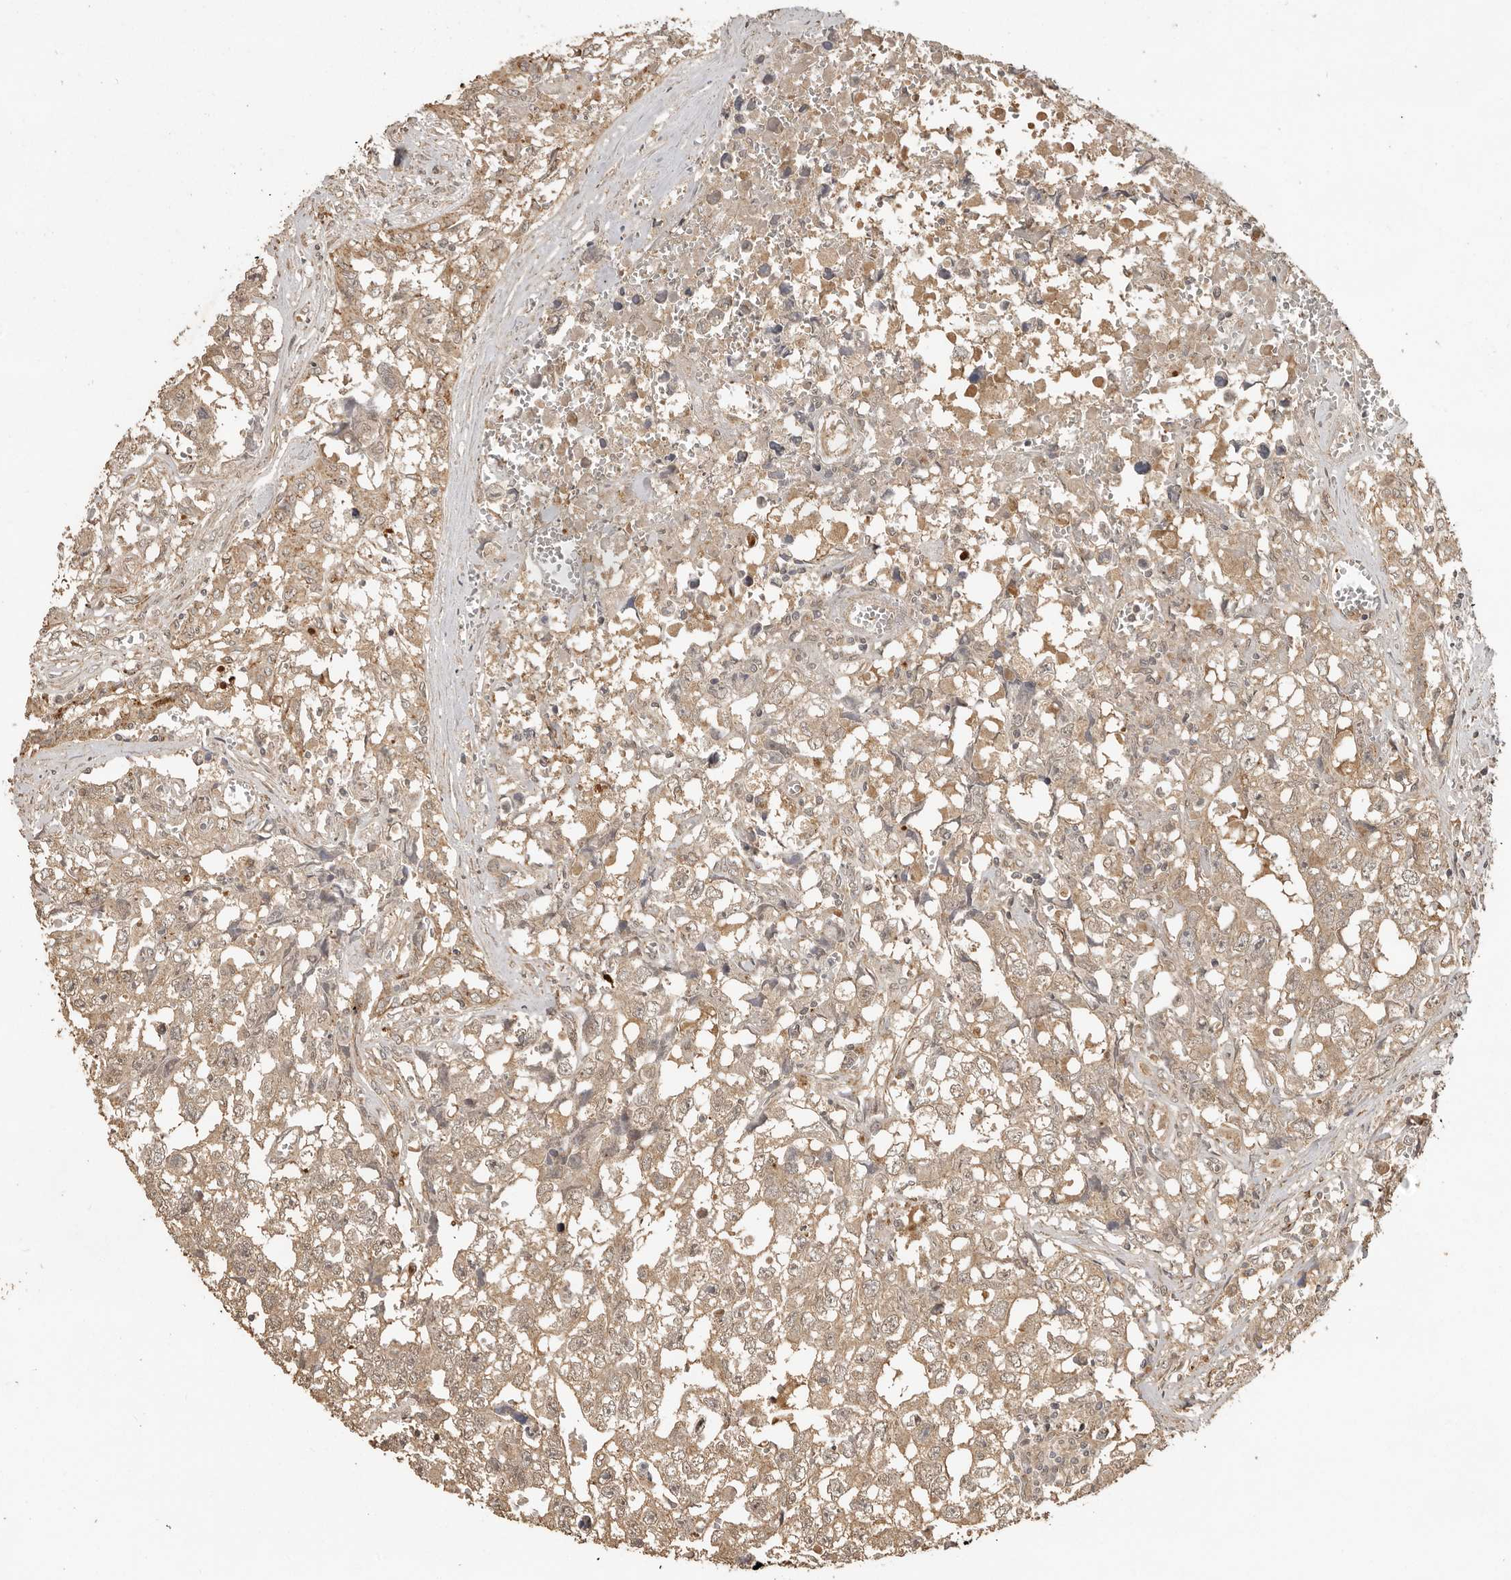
{"staining": {"intensity": "moderate", "quantity": ">75%", "location": "cytoplasmic/membranous"}, "tissue": "testis cancer", "cell_type": "Tumor cells", "image_type": "cancer", "snomed": [{"axis": "morphology", "description": "Carcinoma, Embryonal, NOS"}, {"axis": "topography", "description": "Testis"}], "caption": "IHC (DAB) staining of human testis cancer reveals moderate cytoplasmic/membranous protein expression in about >75% of tumor cells. (DAB IHC, brown staining for protein, blue staining for nuclei).", "gene": "CTF1", "patient": {"sex": "male", "age": 31}}